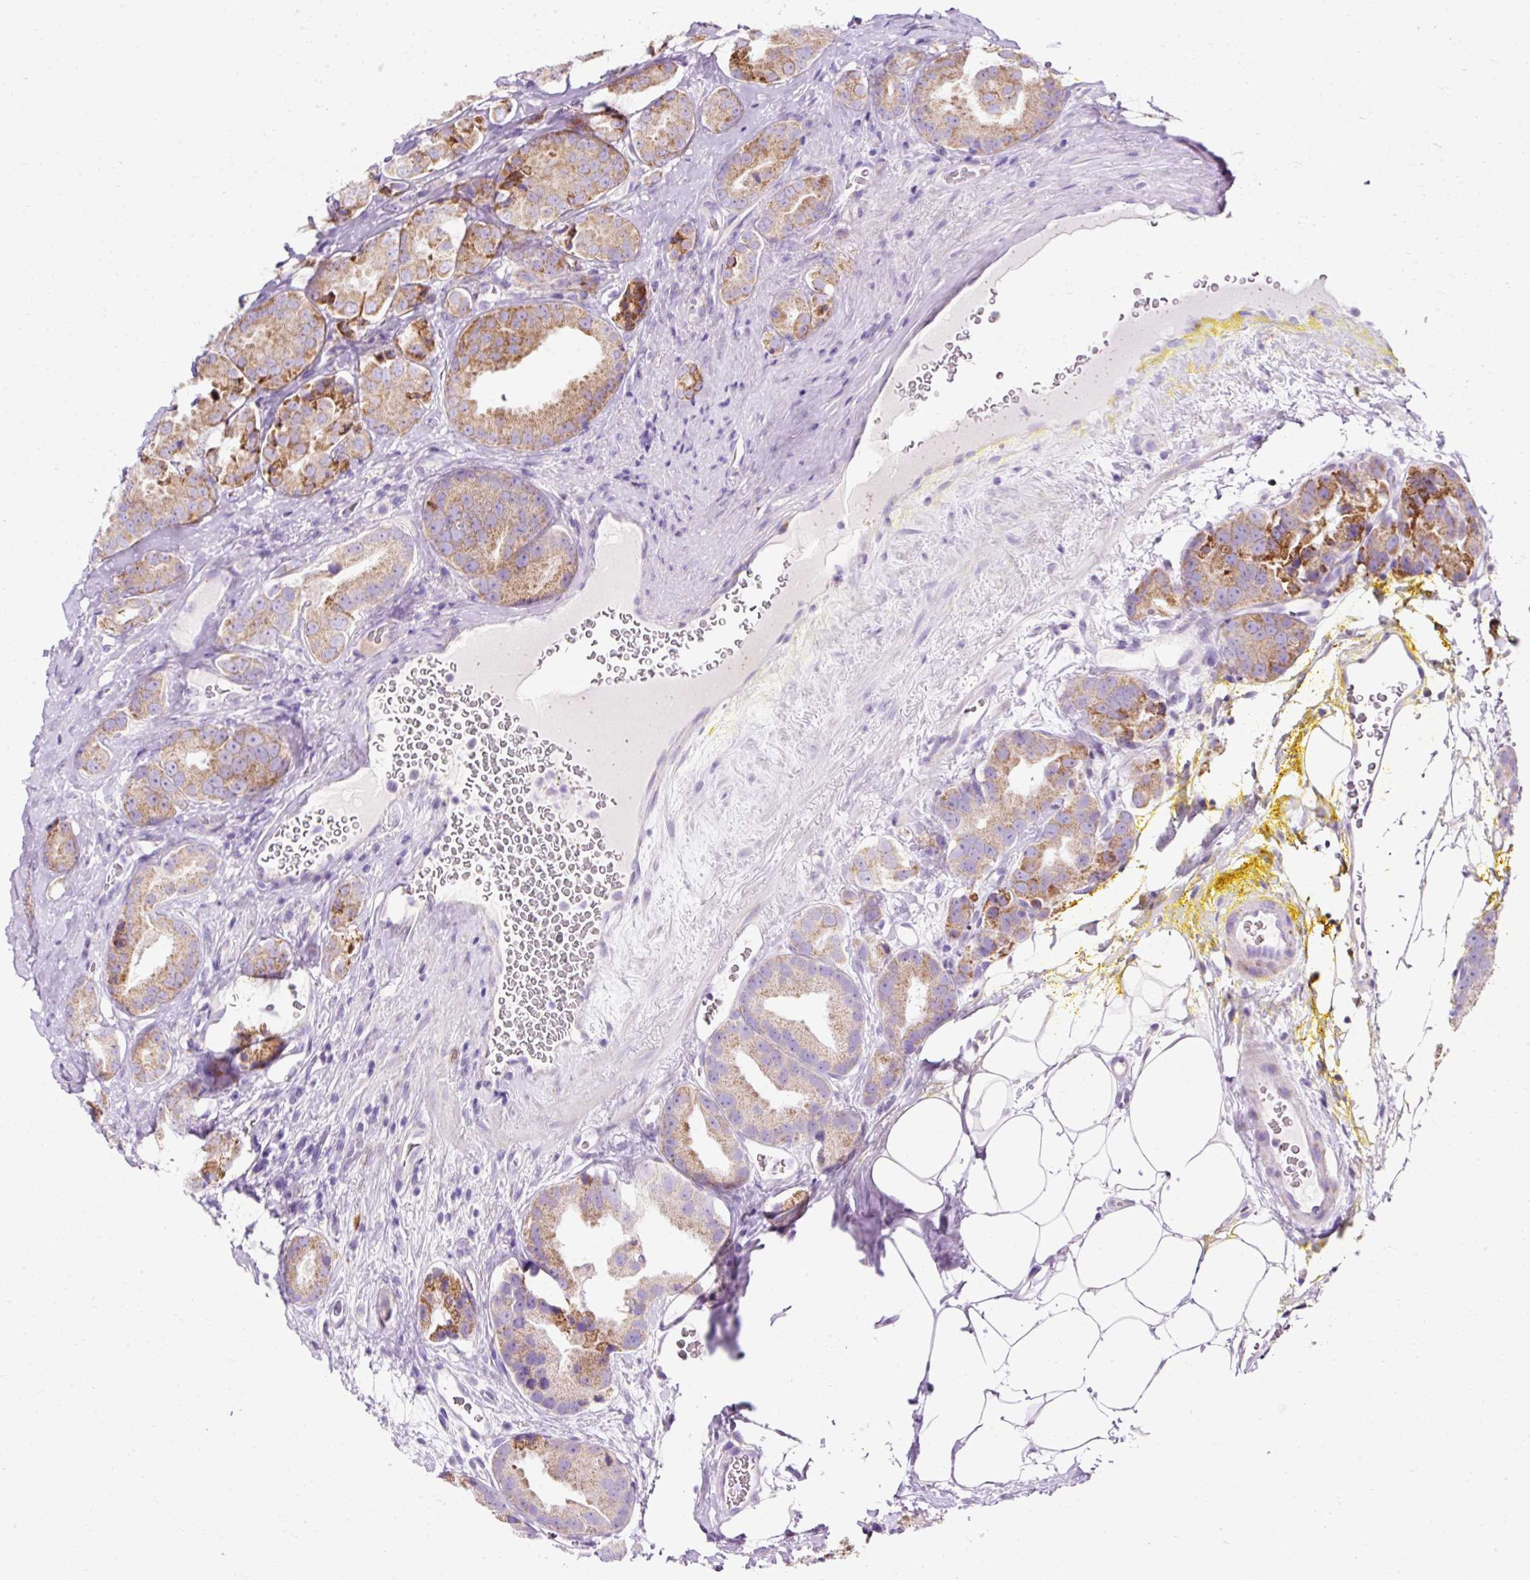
{"staining": {"intensity": "moderate", "quantity": ">75%", "location": "cytoplasmic/membranous"}, "tissue": "prostate cancer", "cell_type": "Tumor cells", "image_type": "cancer", "snomed": [{"axis": "morphology", "description": "Adenocarcinoma, High grade"}, {"axis": "topography", "description": "Prostate"}], "caption": "This is an image of IHC staining of prostate cancer, which shows moderate staining in the cytoplasmic/membranous of tumor cells.", "gene": "PLPP2", "patient": {"sex": "male", "age": 63}}